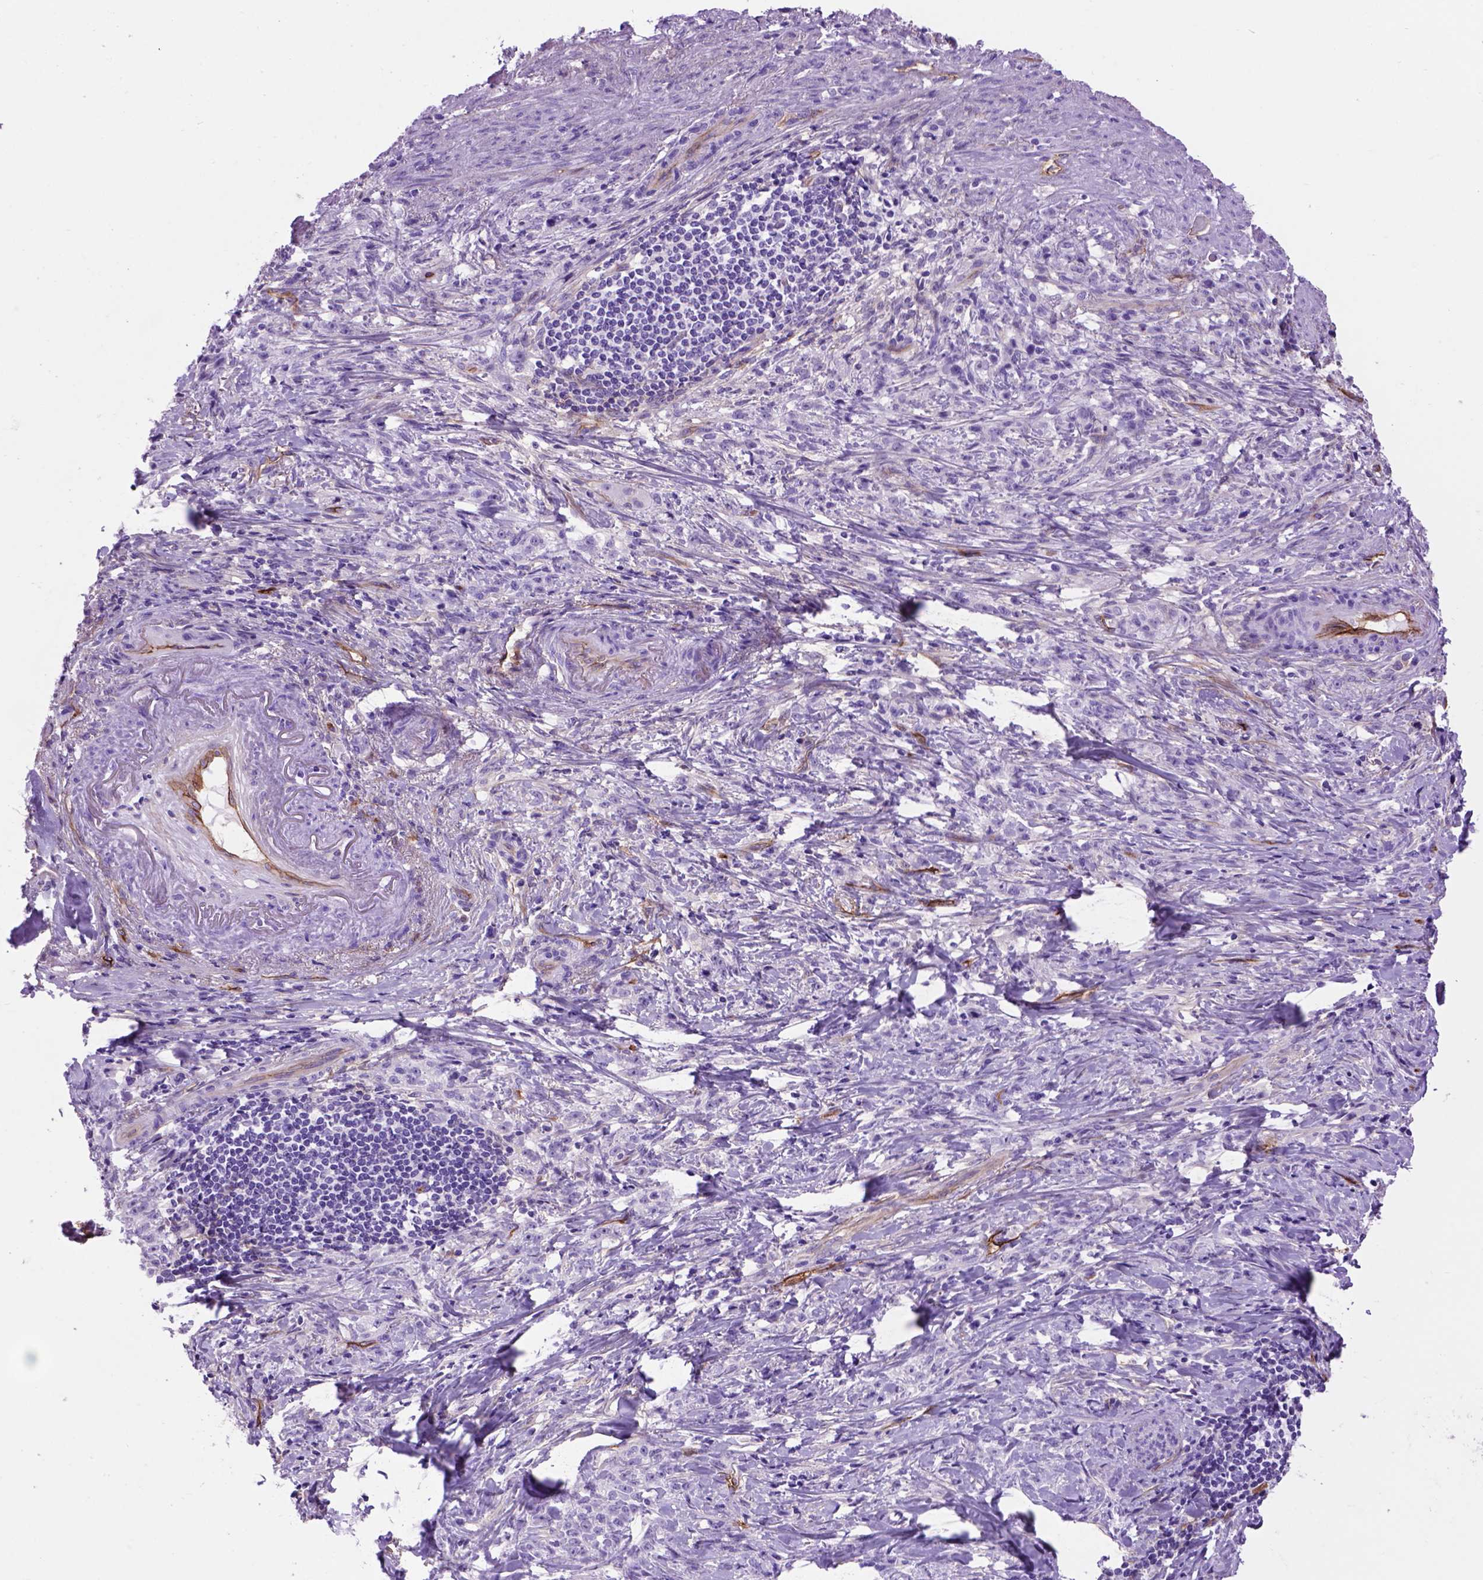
{"staining": {"intensity": "negative", "quantity": "none", "location": "none"}, "tissue": "stomach cancer", "cell_type": "Tumor cells", "image_type": "cancer", "snomed": [{"axis": "morphology", "description": "Adenocarcinoma, NOS"}, {"axis": "topography", "description": "Stomach, lower"}], "caption": "This image is of stomach adenocarcinoma stained with IHC to label a protein in brown with the nuclei are counter-stained blue. There is no staining in tumor cells.", "gene": "ENG", "patient": {"sex": "male", "age": 88}}